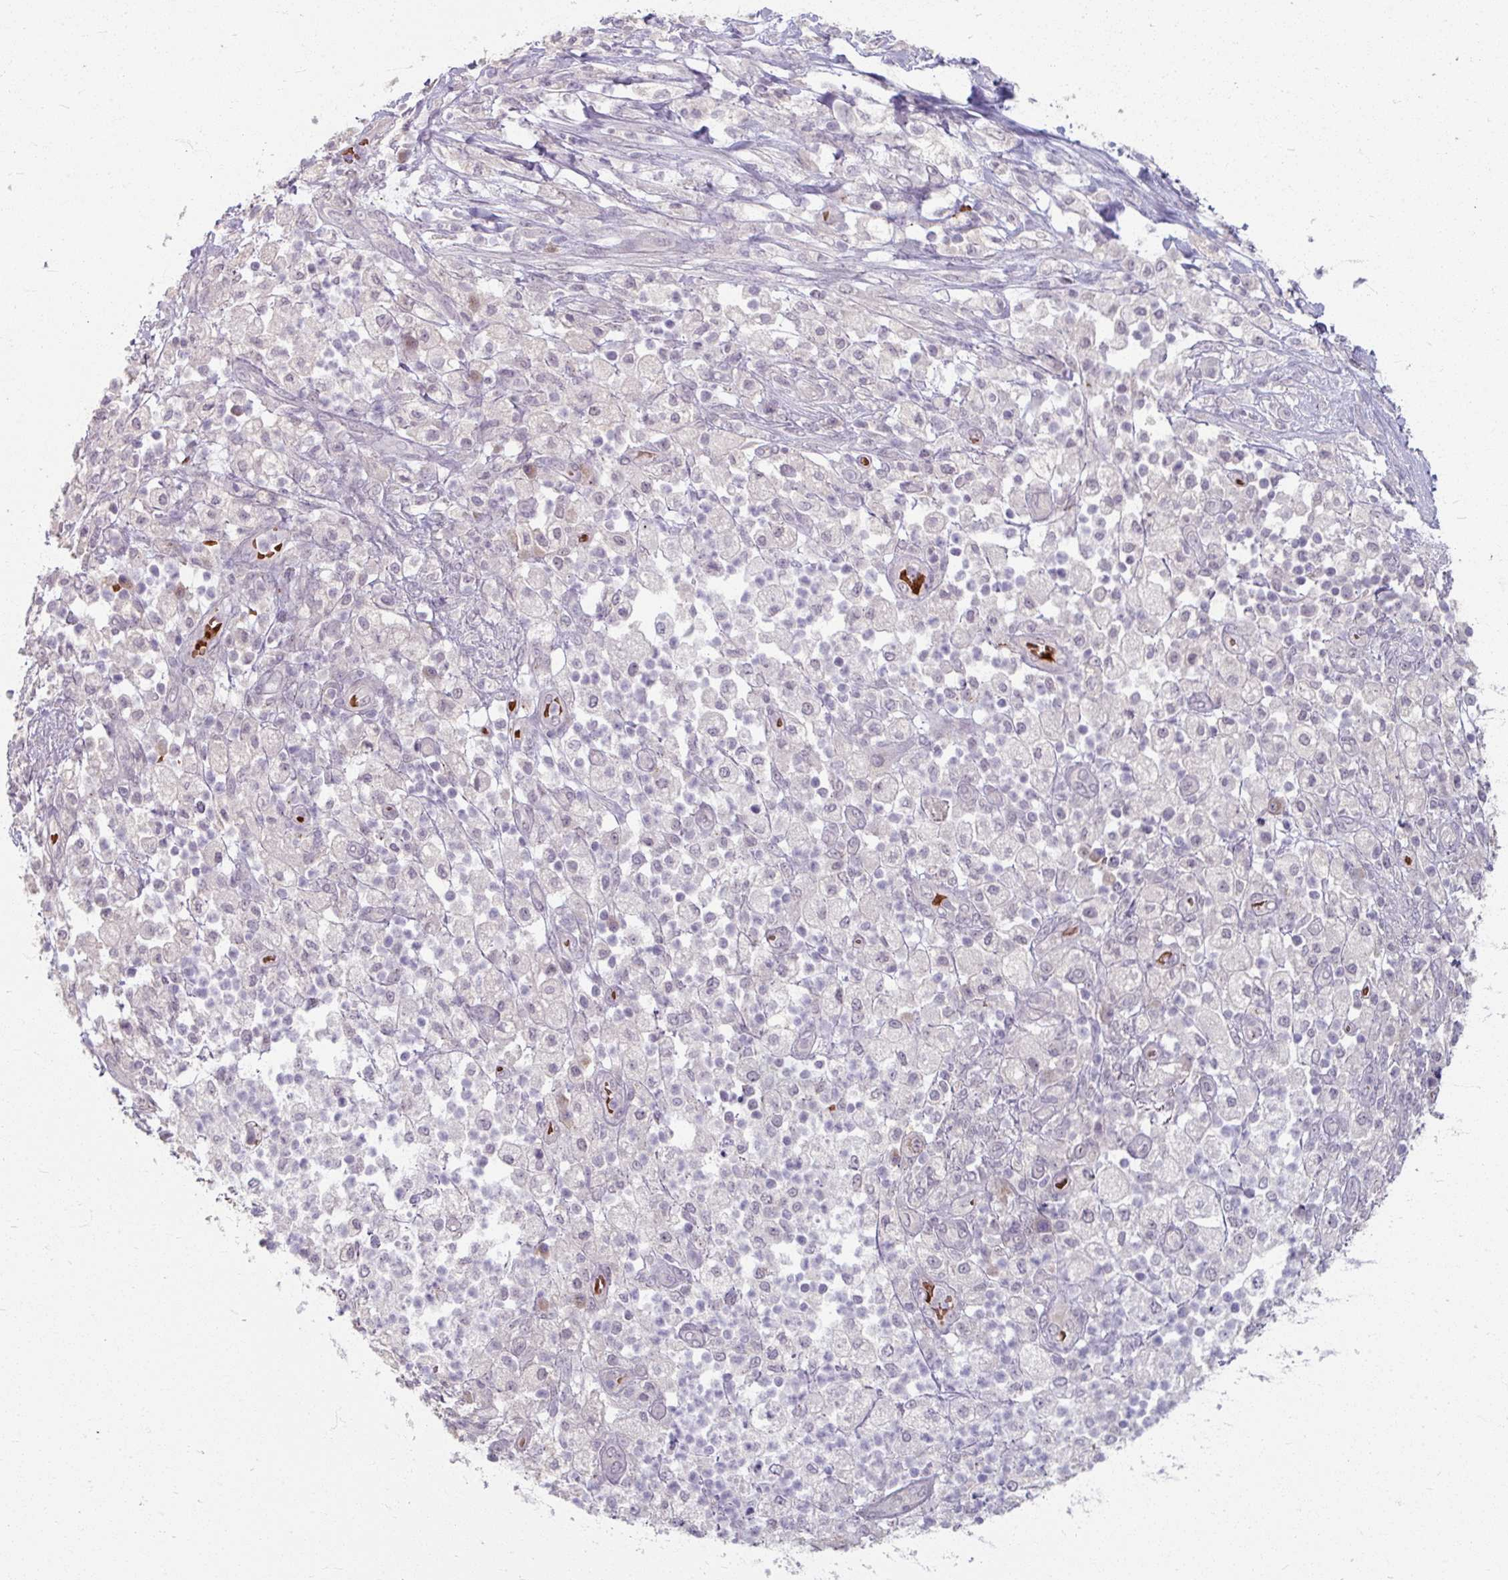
{"staining": {"intensity": "negative", "quantity": "none", "location": "none"}, "tissue": "pancreatic cancer", "cell_type": "Tumor cells", "image_type": "cancer", "snomed": [{"axis": "morphology", "description": "Adenocarcinoma, NOS"}, {"axis": "topography", "description": "Pancreas"}], "caption": "Immunohistochemical staining of pancreatic adenocarcinoma exhibits no significant expression in tumor cells.", "gene": "KMT5C", "patient": {"sex": "female", "age": 72}}